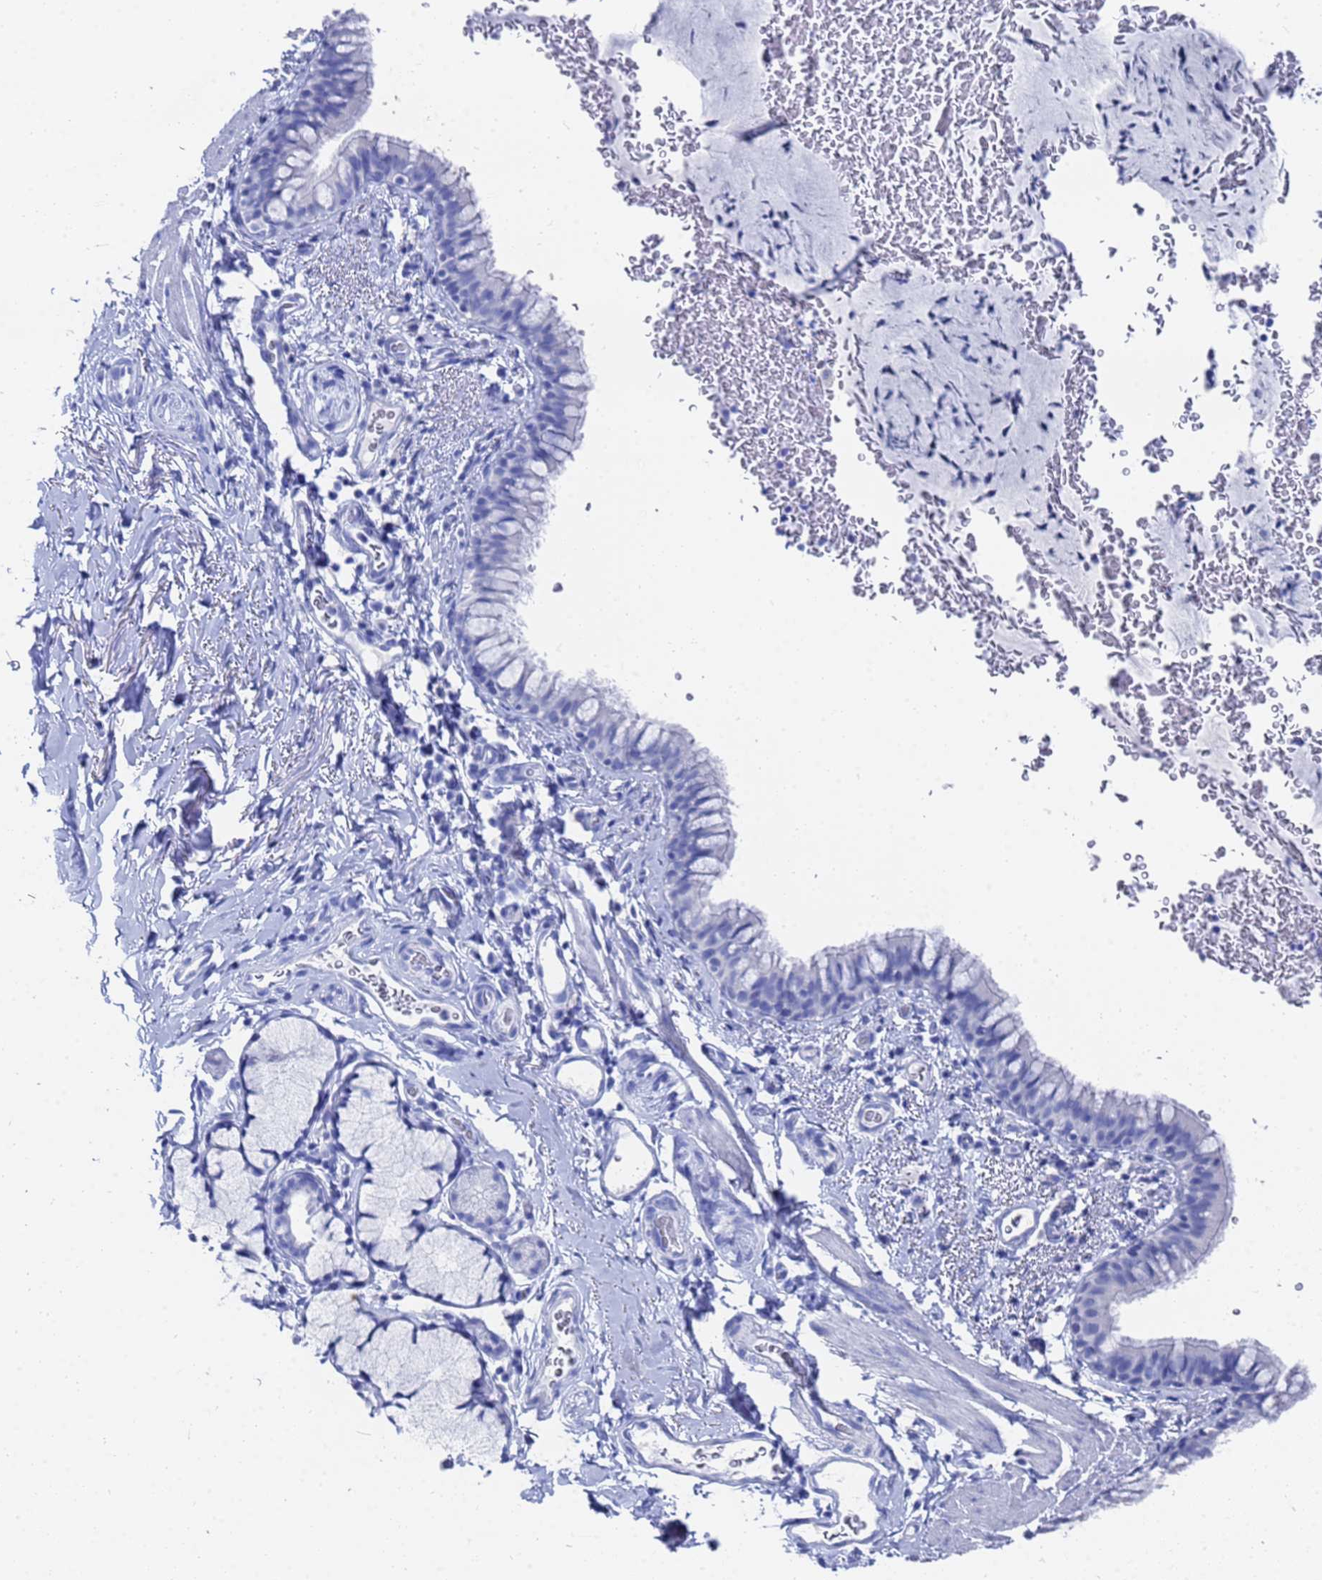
{"staining": {"intensity": "negative", "quantity": "none", "location": "none"}, "tissue": "bronchus", "cell_type": "Respiratory epithelial cells", "image_type": "normal", "snomed": [{"axis": "morphology", "description": "Normal tissue, NOS"}, {"axis": "topography", "description": "Cartilage tissue"}, {"axis": "topography", "description": "Bronchus"}], "caption": "An immunohistochemistry (IHC) micrograph of benign bronchus is shown. There is no staining in respiratory epithelial cells of bronchus. (Brightfield microscopy of DAB immunohistochemistry (IHC) at high magnification).", "gene": "GGT1", "patient": {"sex": "female", "age": 36}}